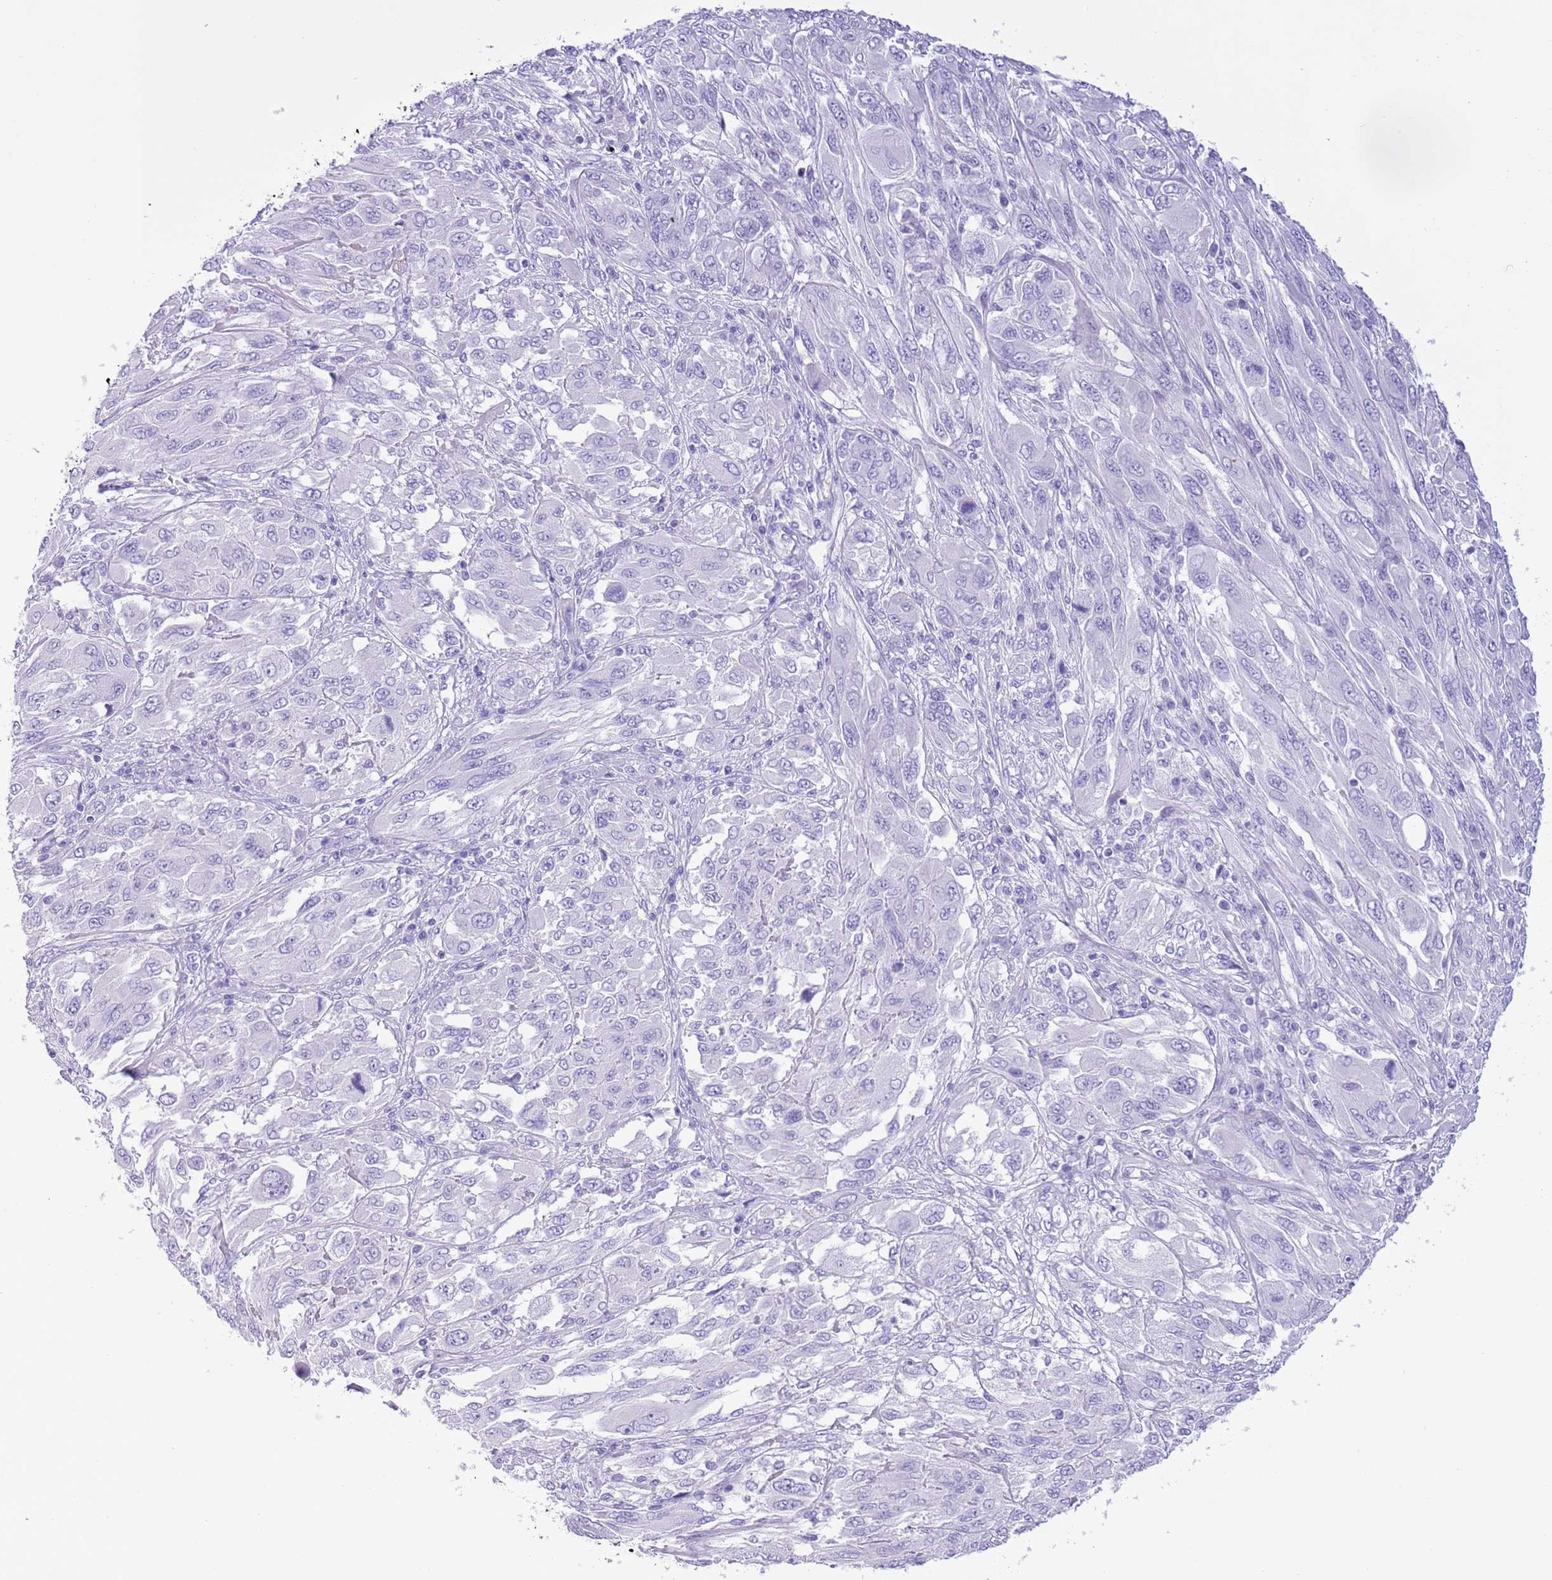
{"staining": {"intensity": "negative", "quantity": "none", "location": "none"}, "tissue": "melanoma", "cell_type": "Tumor cells", "image_type": "cancer", "snomed": [{"axis": "morphology", "description": "Malignant melanoma, NOS"}, {"axis": "topography", "description": "Skin"}], "caption": "Immunohistochemistry image of malignant melanoma stained for a protein (brown), which reveals no positivity in tumor cells. (DAB (3,3'-diaminobenzidine) immunohistochemistry (IHC) visualized using brightfield microscopy, high magnification).", "gene": "TBC1D10B", "patient": {"sex": "female", "age": 91}}